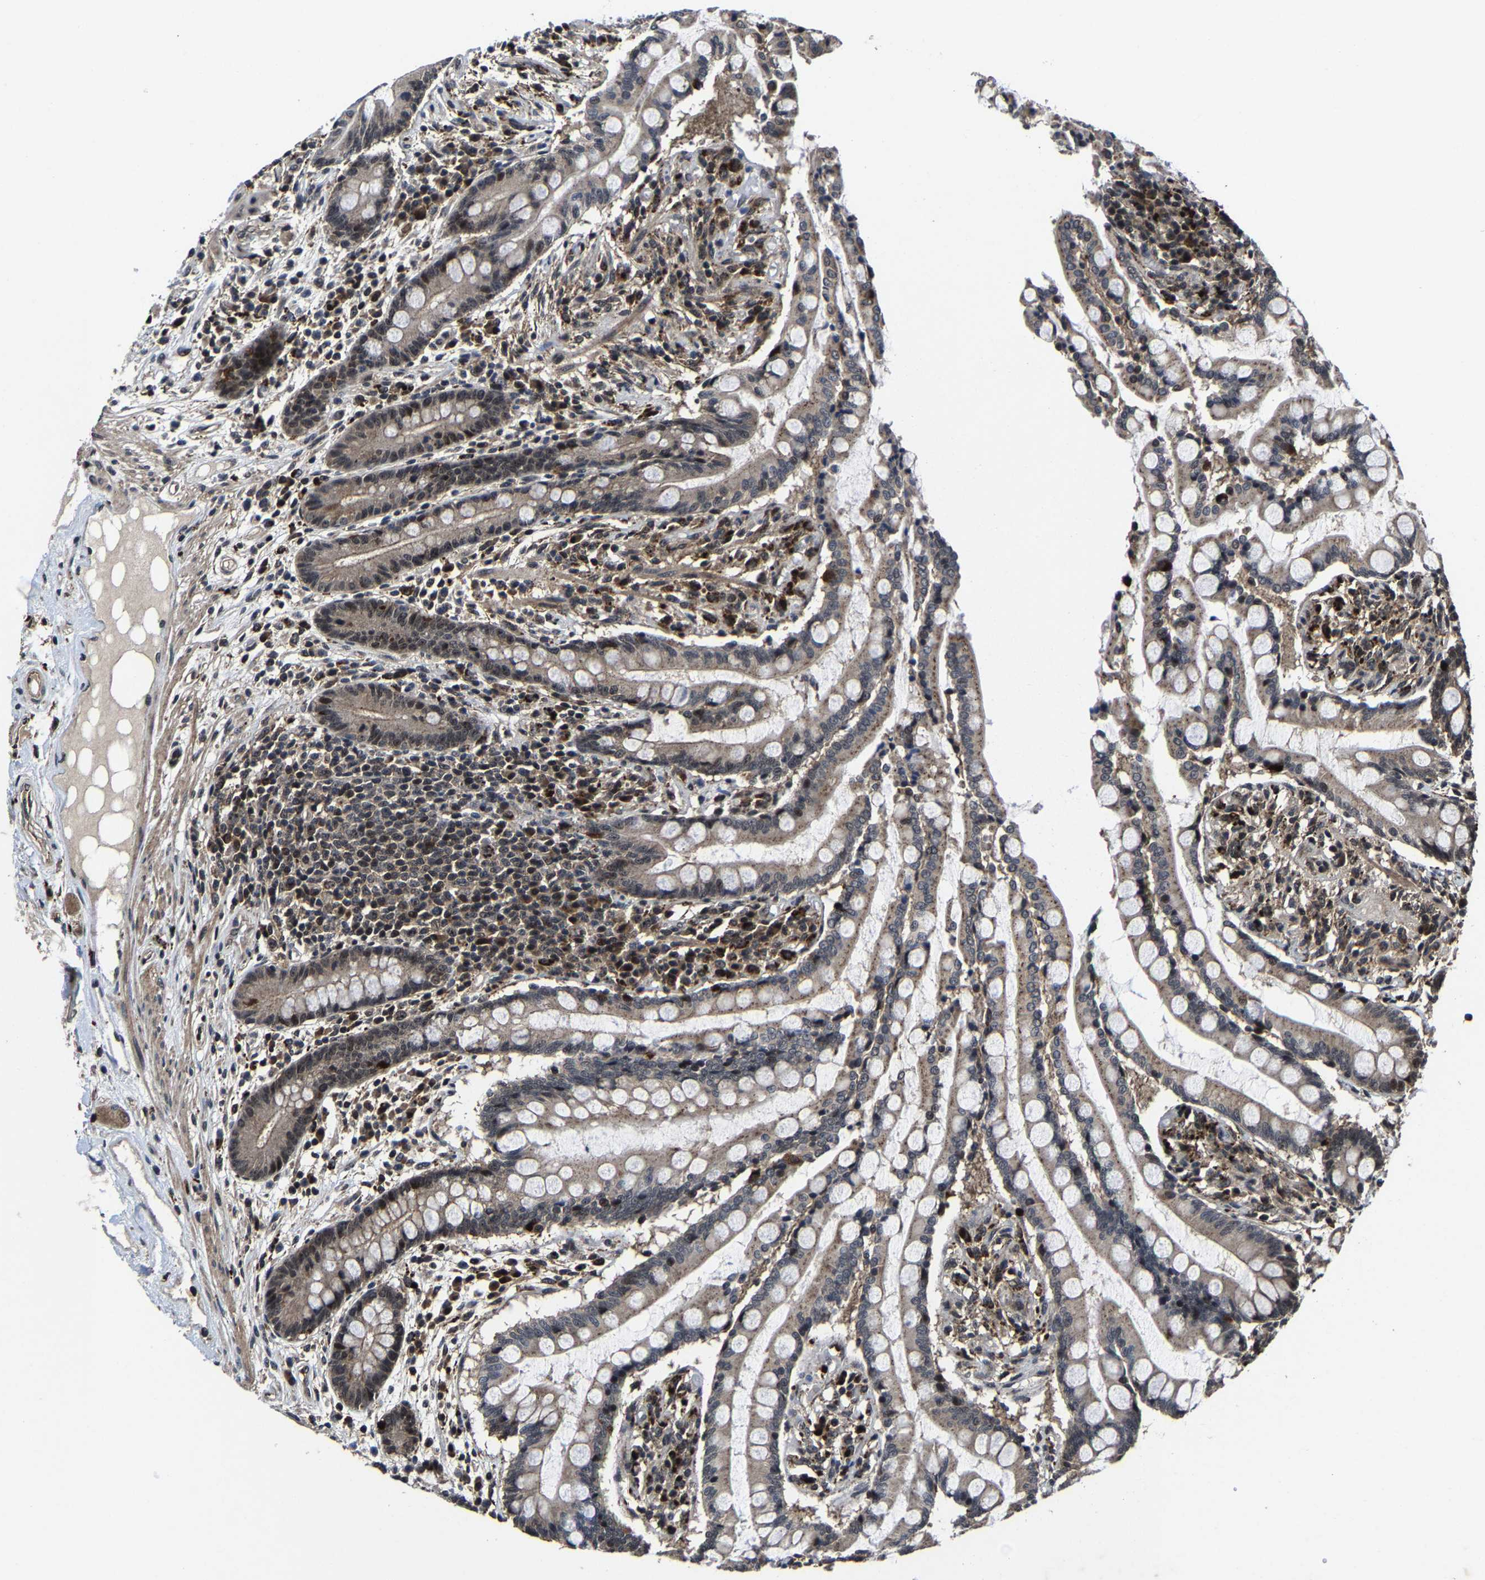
{"staining": {"intensity": "moderate", "quantity": ">75%", "location": "cytoplasmic/membranous,nuclear"}, "tissue": "colon", "cell_type": "Endothelial cells", "image_type": "normal", "snomed": [{"axis": "morphology", "description": "Normal tissue, NOS"}, {"axis": "topography", "description": "Colon"}], "caption": "This photomicrograph demonstrates benign colon stained with IHC to label a protein in brown. The cytoplasmic/membranous,nuclear of endothelial cells show moderate positivity for the protein. Nuclei are counter-stained blue.", "gene": "ZCCHC7", "patient": {"sex": "male", "age": 73}}